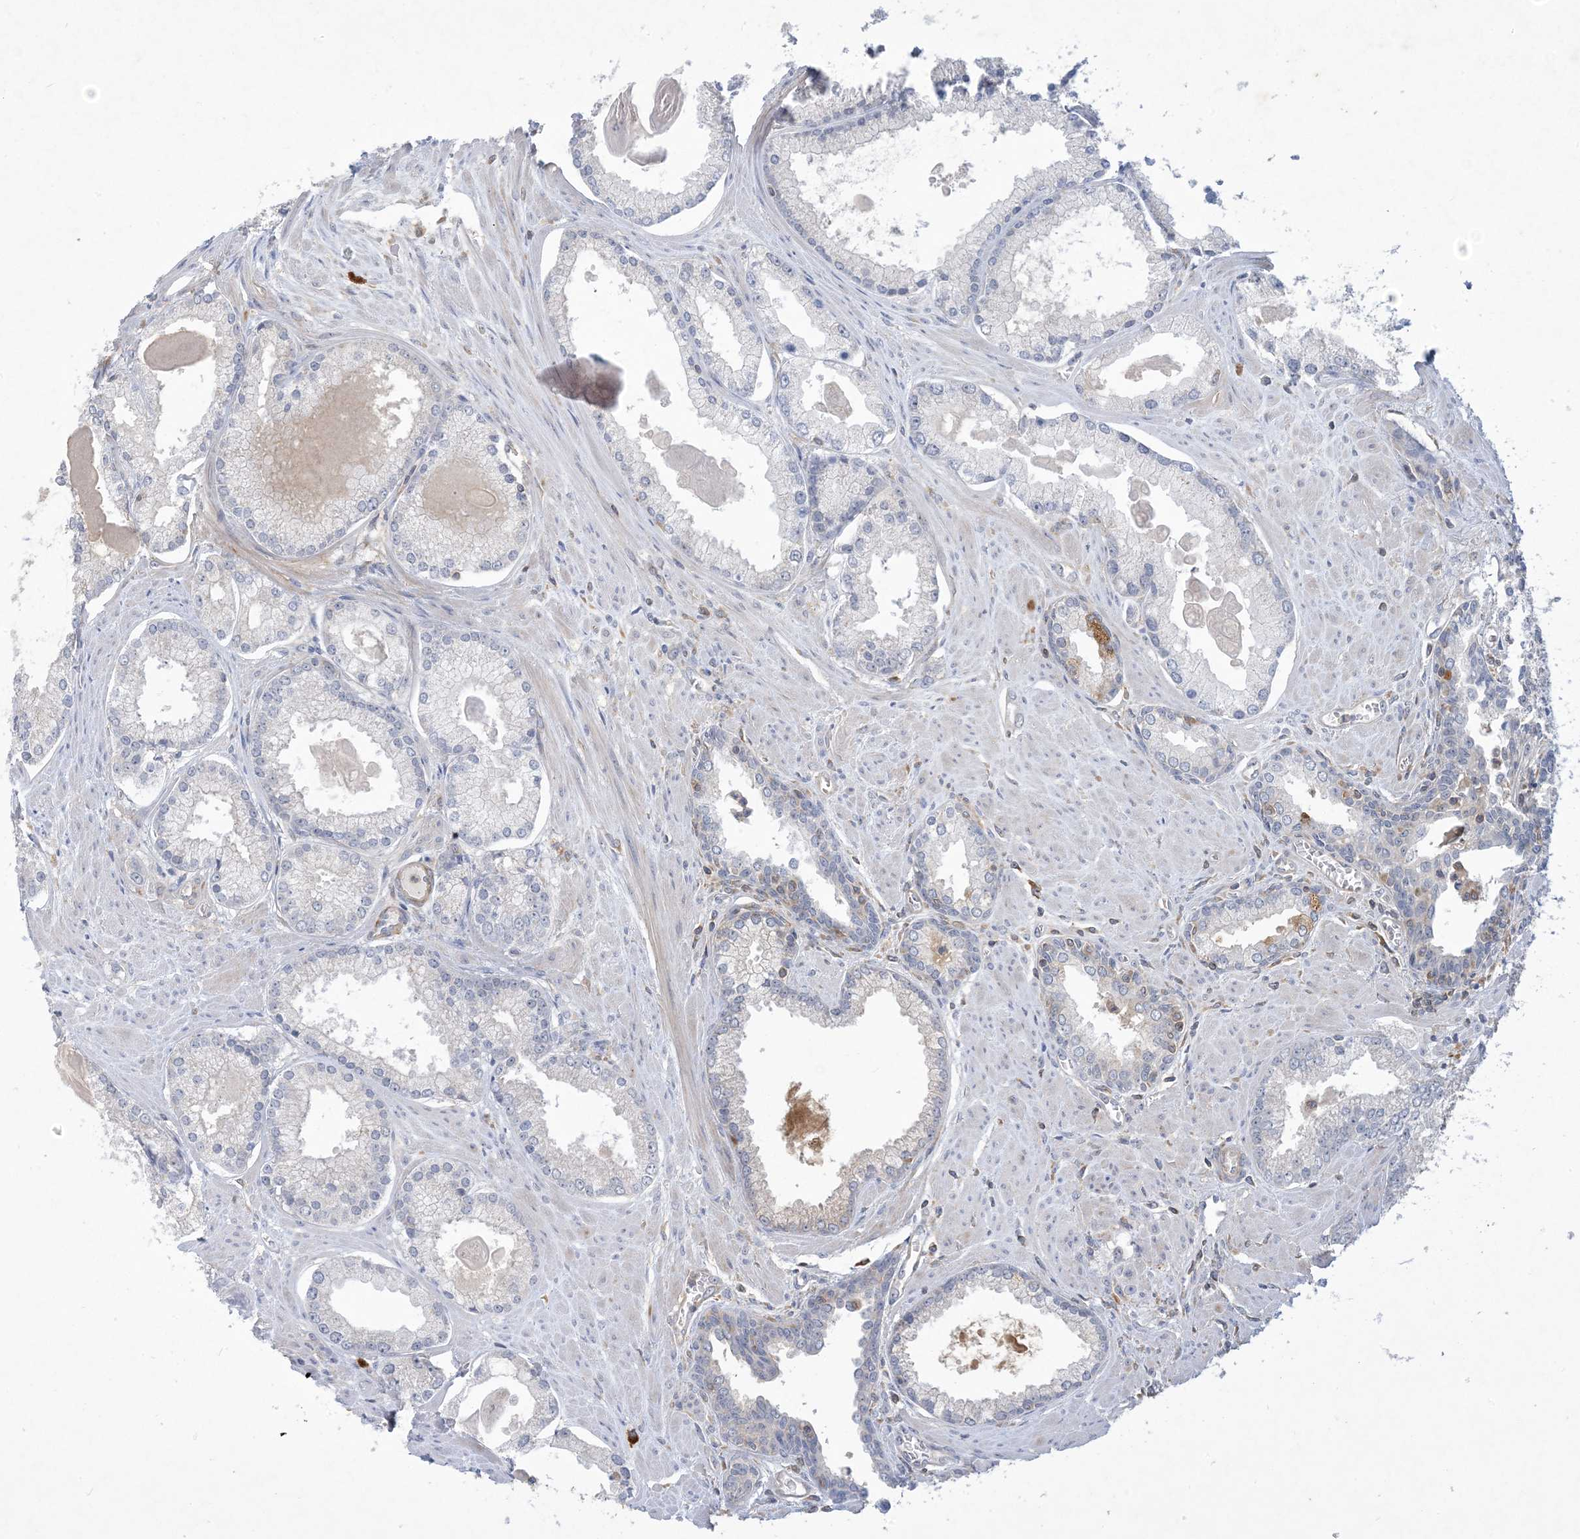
{"staining": {"intensity": "negative", "quantity": "none", "location": "none"}, "tissue": "prostate cancer", "cell_type": "Tumor cells", "image_type": "cancer", "snomed": [{"axis": "morphology", "description": "Adenocarcinoma, Low grade"}, {"axis": "topography", "description": "Prostate"}], "caption": "Low-grade adenocarcinoma (prostate) was stained to show a protein in brown. There is no significant positivity in tumor cells.", "gene": "AOC1", "patient": {"sex": "male", "age": 54}}